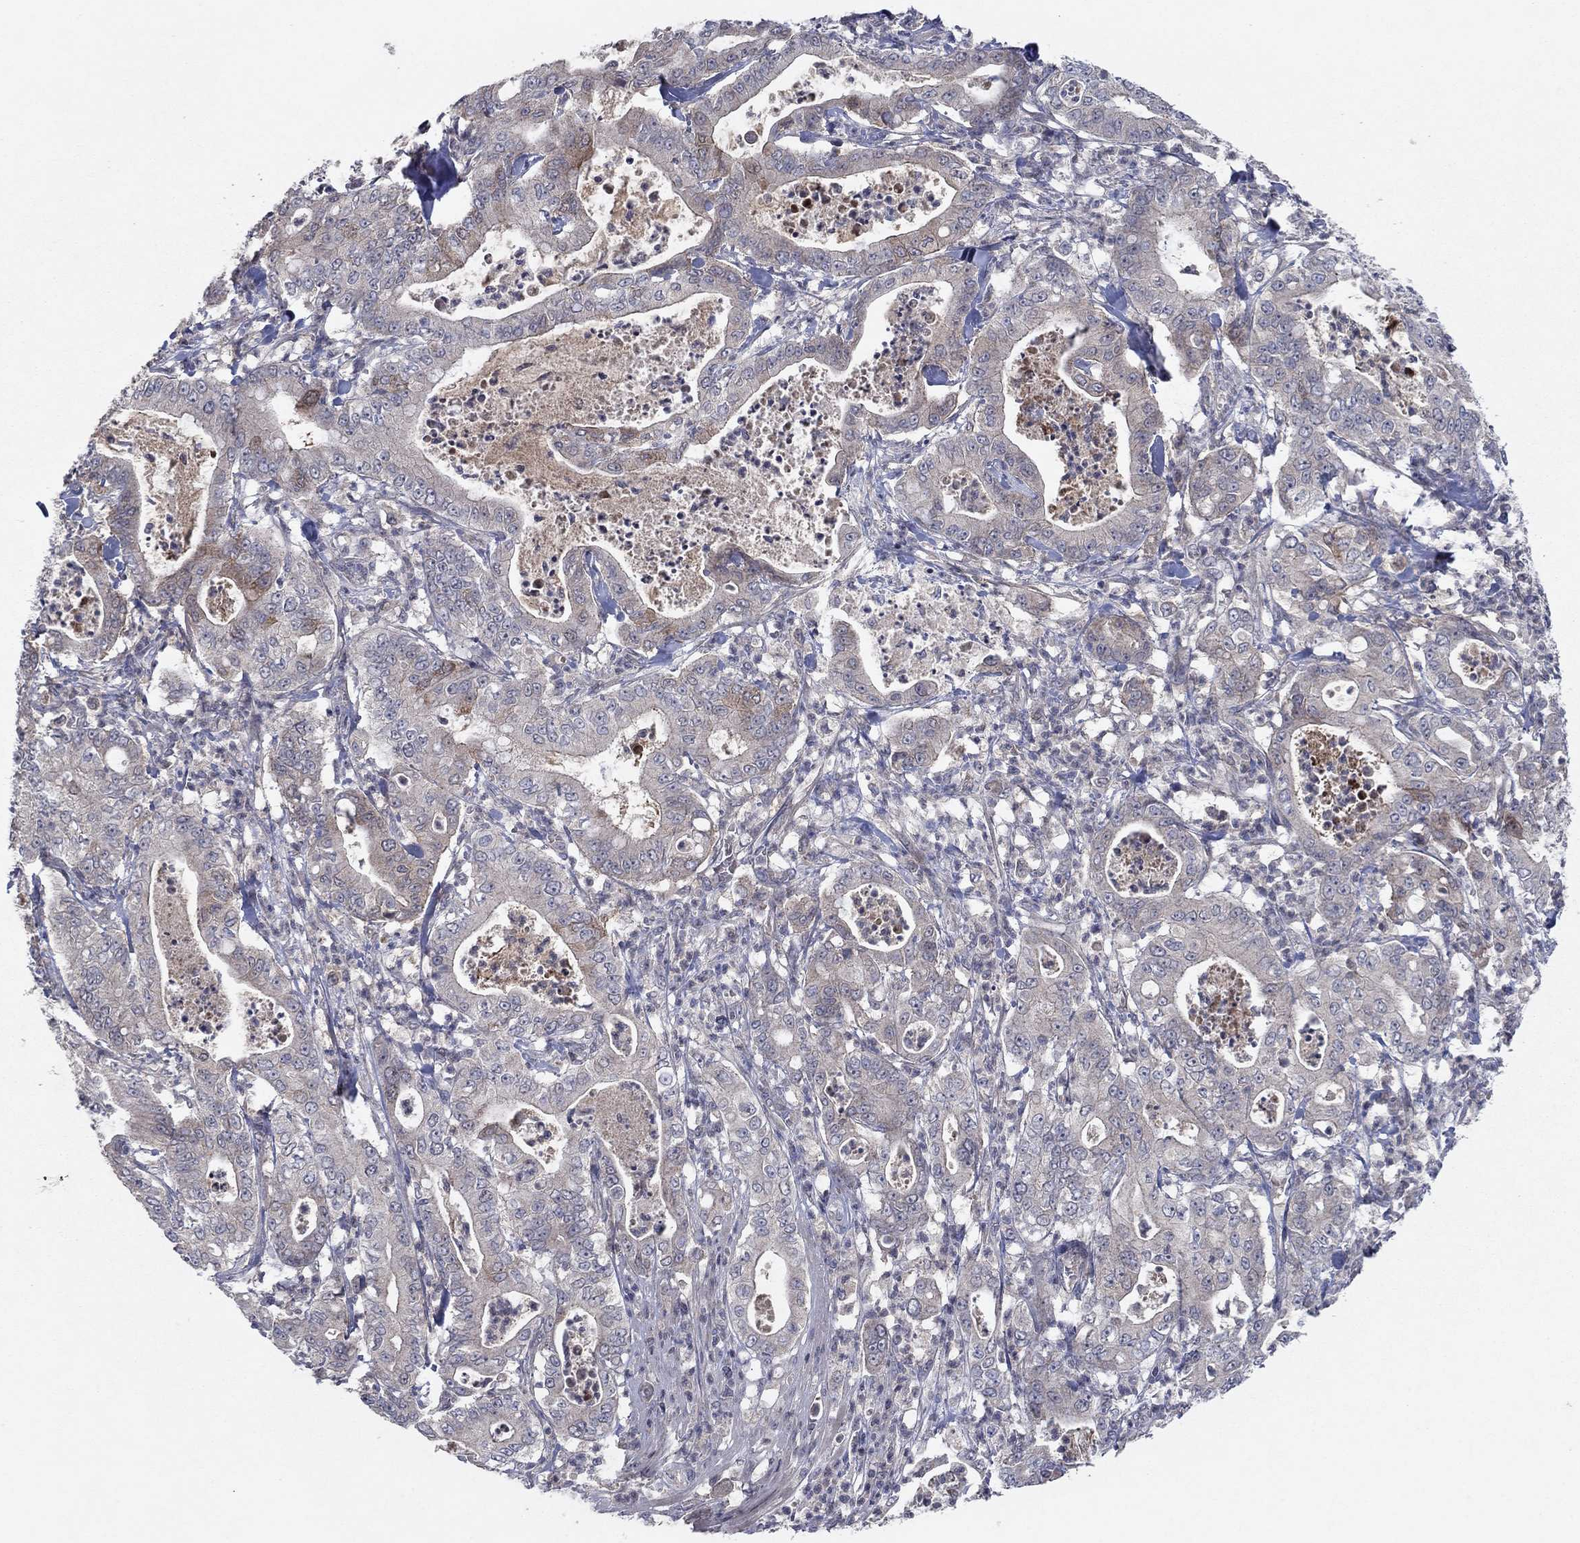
{"staining": {"intensity": "moderate", "quantity": "<25%", "location": "cytoplasmic/membranous"}, "tissue": "pancreatic cancer", "cell_type": "Tumor cells", "image_type": "cancer", "snomed": [{"axis": "morphology", "description": "Adenocarcinoma, NOS"}, {"axis": "topography", "description": "Pancreas"}], "caption": "A brown stain shows moderate cytoplasmic/membranous positivity of a protein in human pancreatic cancer (adenocarcinoma) tumor cells.", "gene": "IL4", "patient": {"sex": "male", "age": 71}}